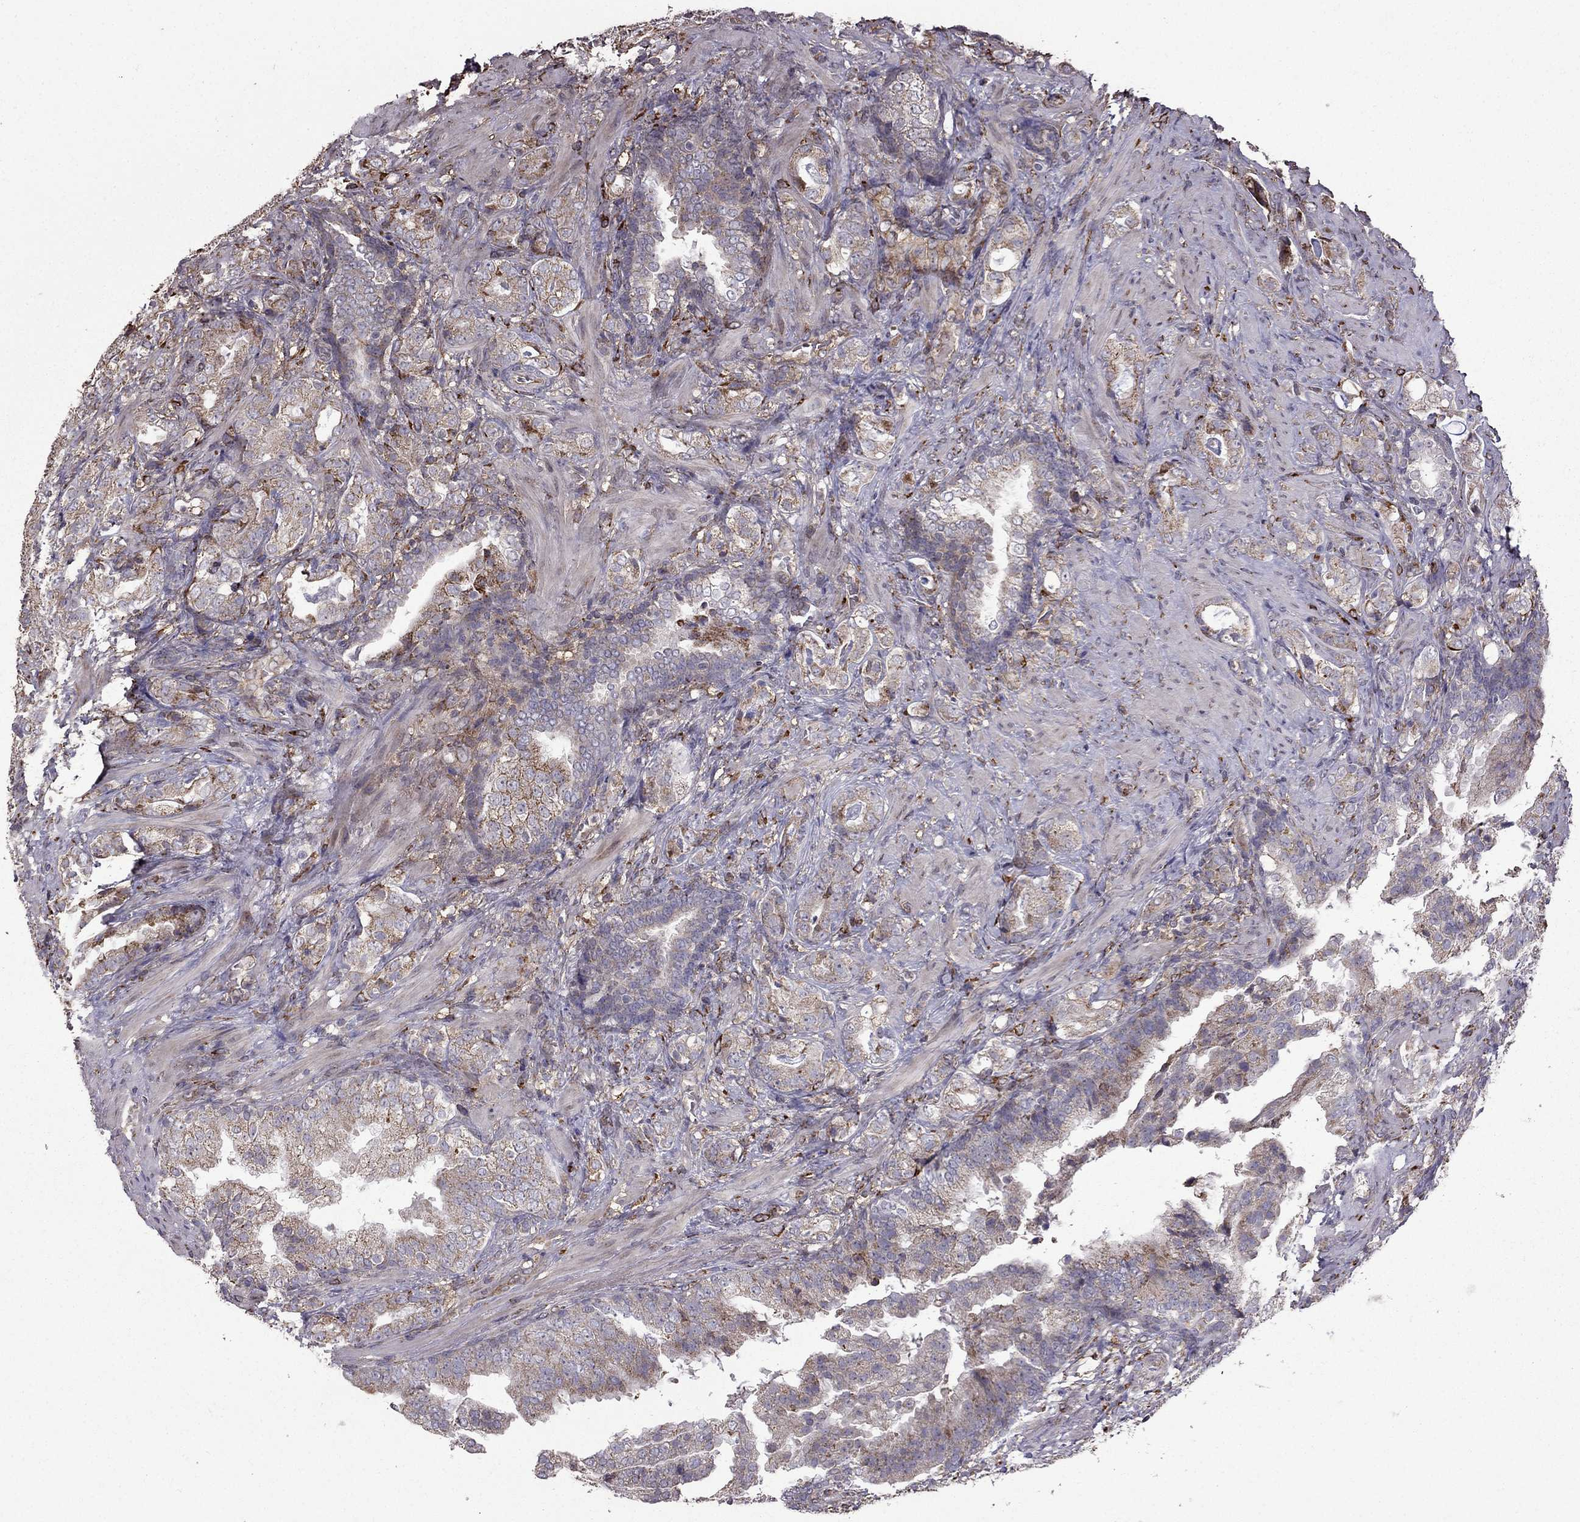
{"staining": {"intensity": "weak", "quantity": ">75%", "location": "cytoplasmic/membranous"}, "tissue": "prostate cancer", "cell_type": "Tumor cells", "image_type": "cancer", "snomed": [{"axis": "morphology", "description": "Adenocarcinoma, NOS"}, {"axis": "topography", "description": "Prostate"}], "caption": "Protein expression analysis of prostate adenocarcinoma displays weak cytoplasmic/membranous positivity in approximately >75% of tumor cells. Using DAB (brown) and hematoxylin (blue) stains, captured at high magnification using brightfield microscopy.", "gene": "IKBIP", "patient": {"sex": "male", "age": 57}}